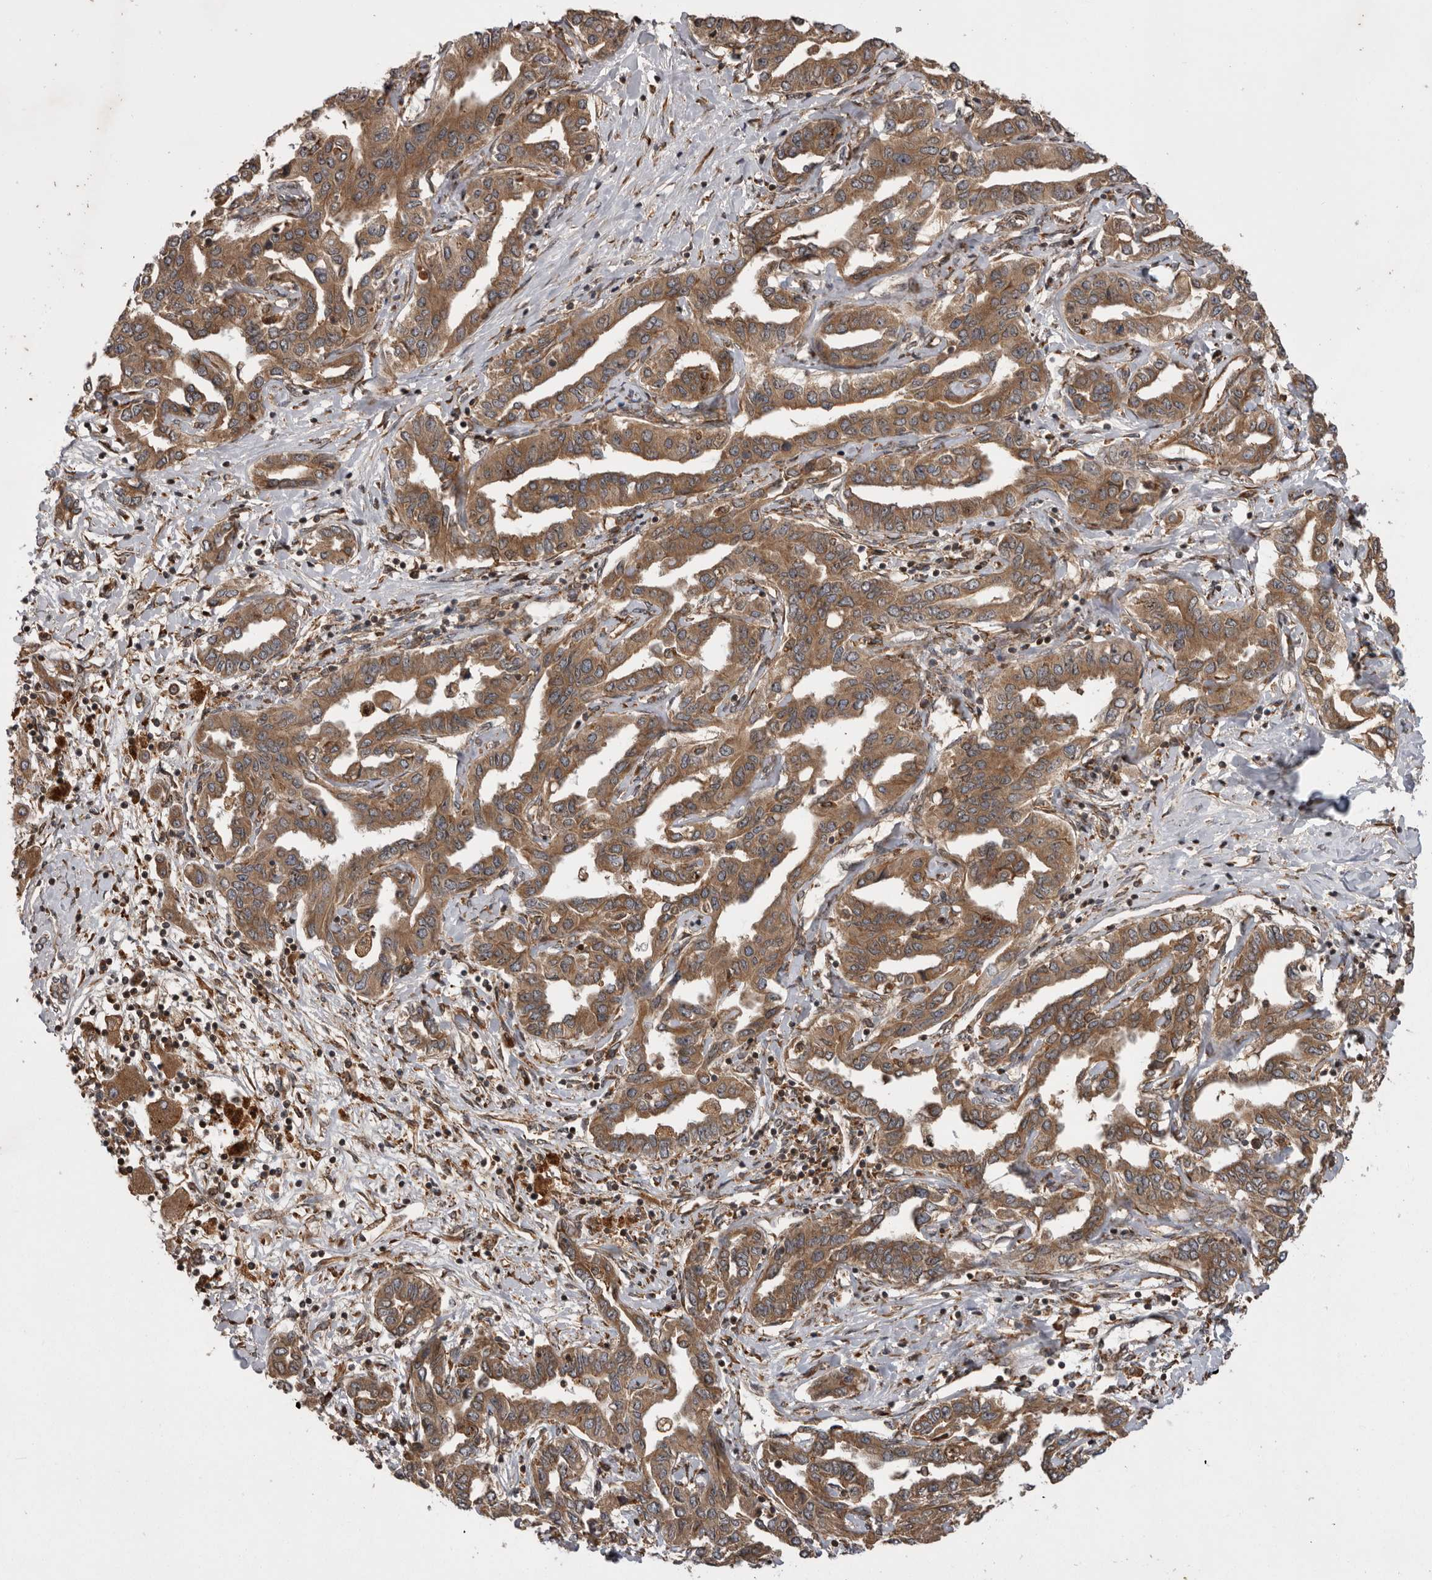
{"staining": {"intensity": "moderate", "quantity": ">75%", "location": "cytoplasmic/membranous"}, "tissue": "liver cancer", "cell_type": "Tumor cells", "image_type": "cancer", "snomed": [{"axis": "morphology", "description": "Cholangiocarcinoma"}, {"axis": "topography", "description": "Liver"}], "caption": "Approximately >75% of tumor cells in human liver cancer display moderate cytoplasmic/membranous protein positivity as visualized by brown immunohistochemical staining.", "gene": "RAB3GAP2", "patient": {"sex": "male", "age": 59}}